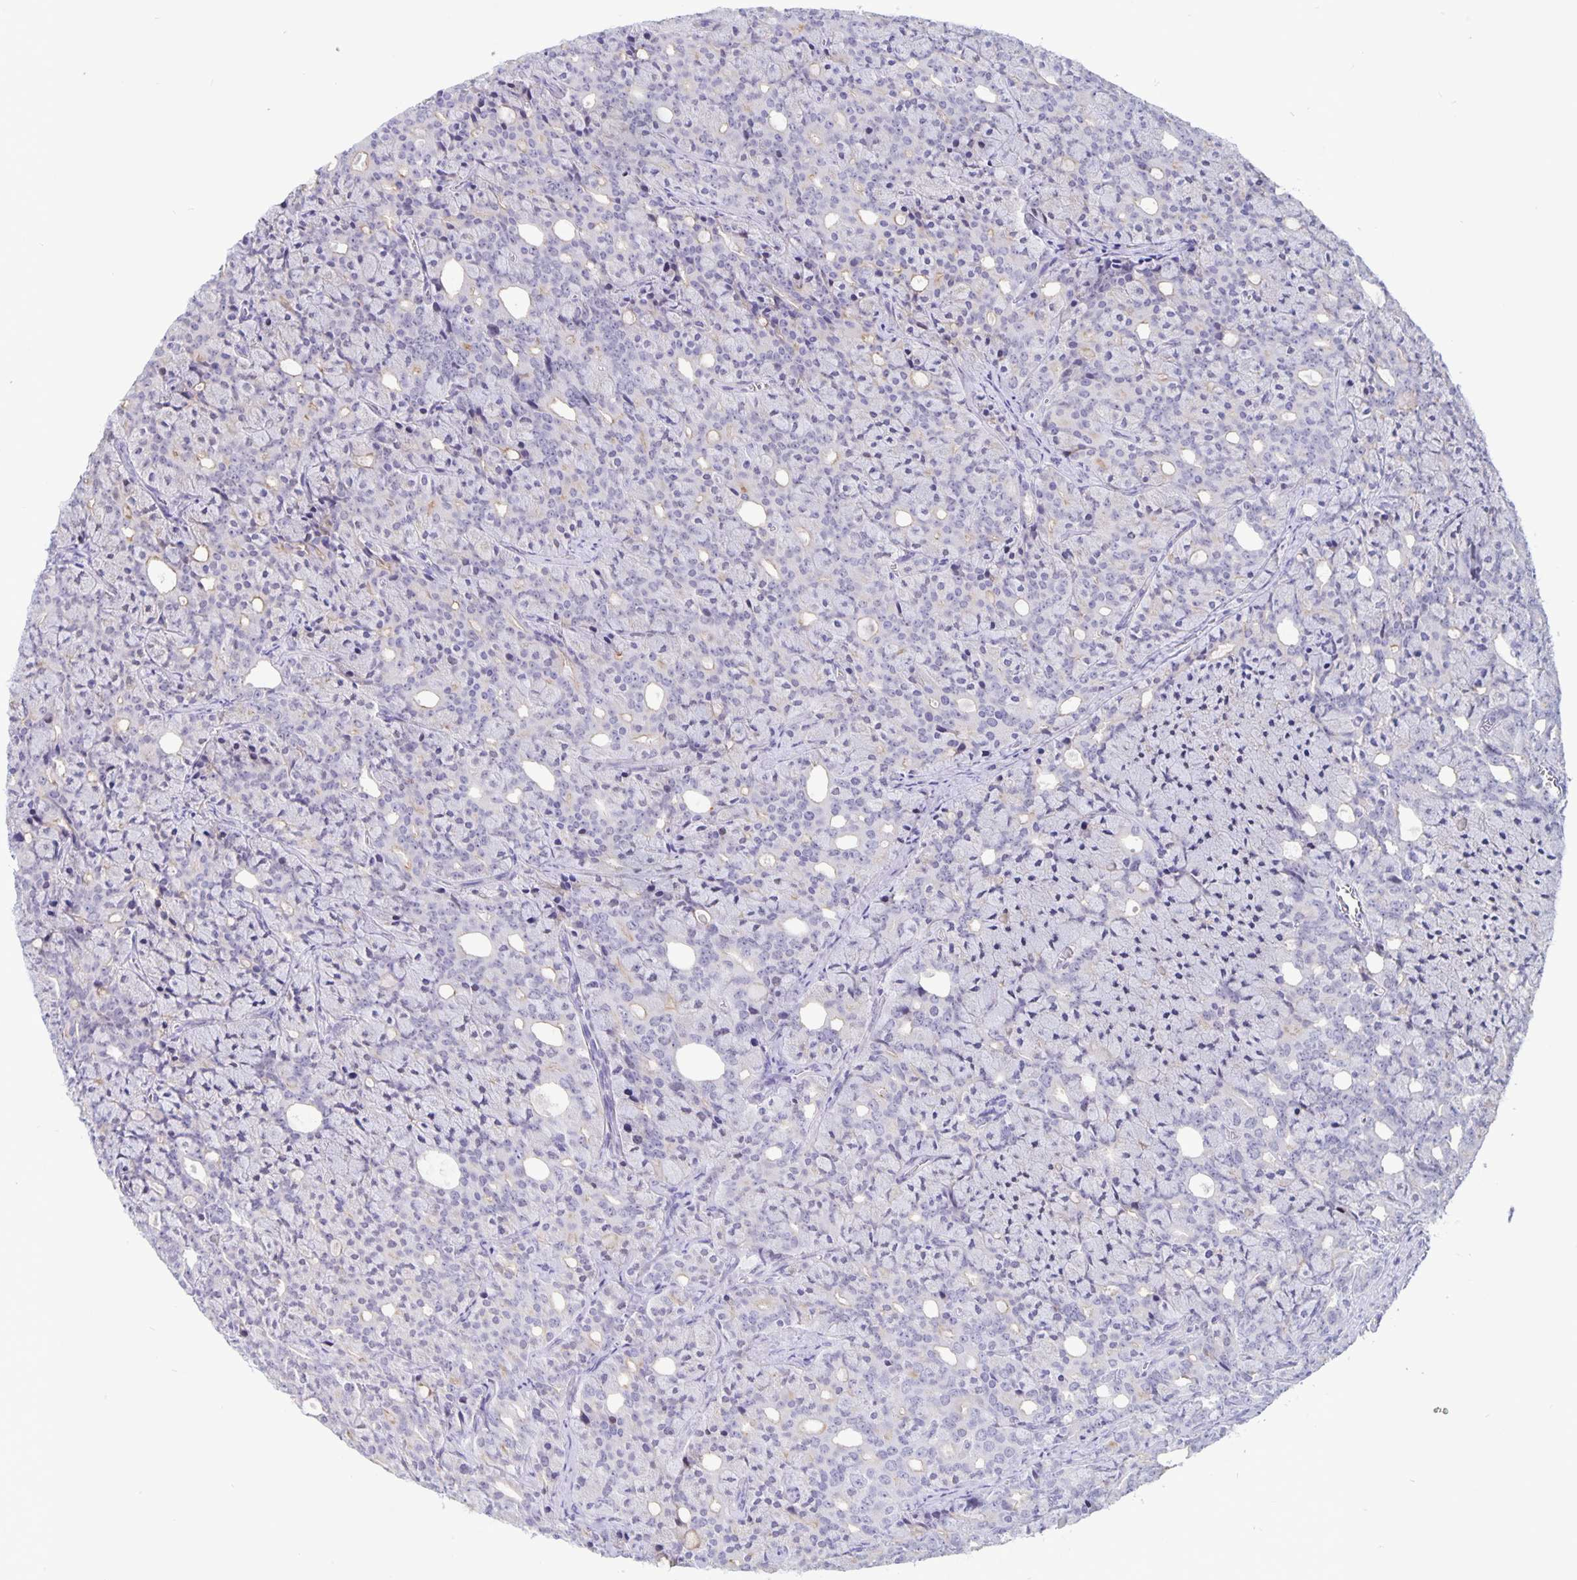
{"staining": {"intensity": "negative", "quantity": "none", "location": "none"}, "tissue": "prostate cancer", "cell_type": "Tumor cells", "image_type": "cancer", "snomed": [{"axis": "morphology", "description": "Adenocarcinoma, High grade"}, {"axis": "topography", "description": "Prostate"}], "caption": "Immunohistochemical staining of prostate cancer (adenocarcinoma (high-grade)) reveals no significant staining in tumor cells.", "gene": "ERMN", "patient": {"sex": "male", "age": 84}}